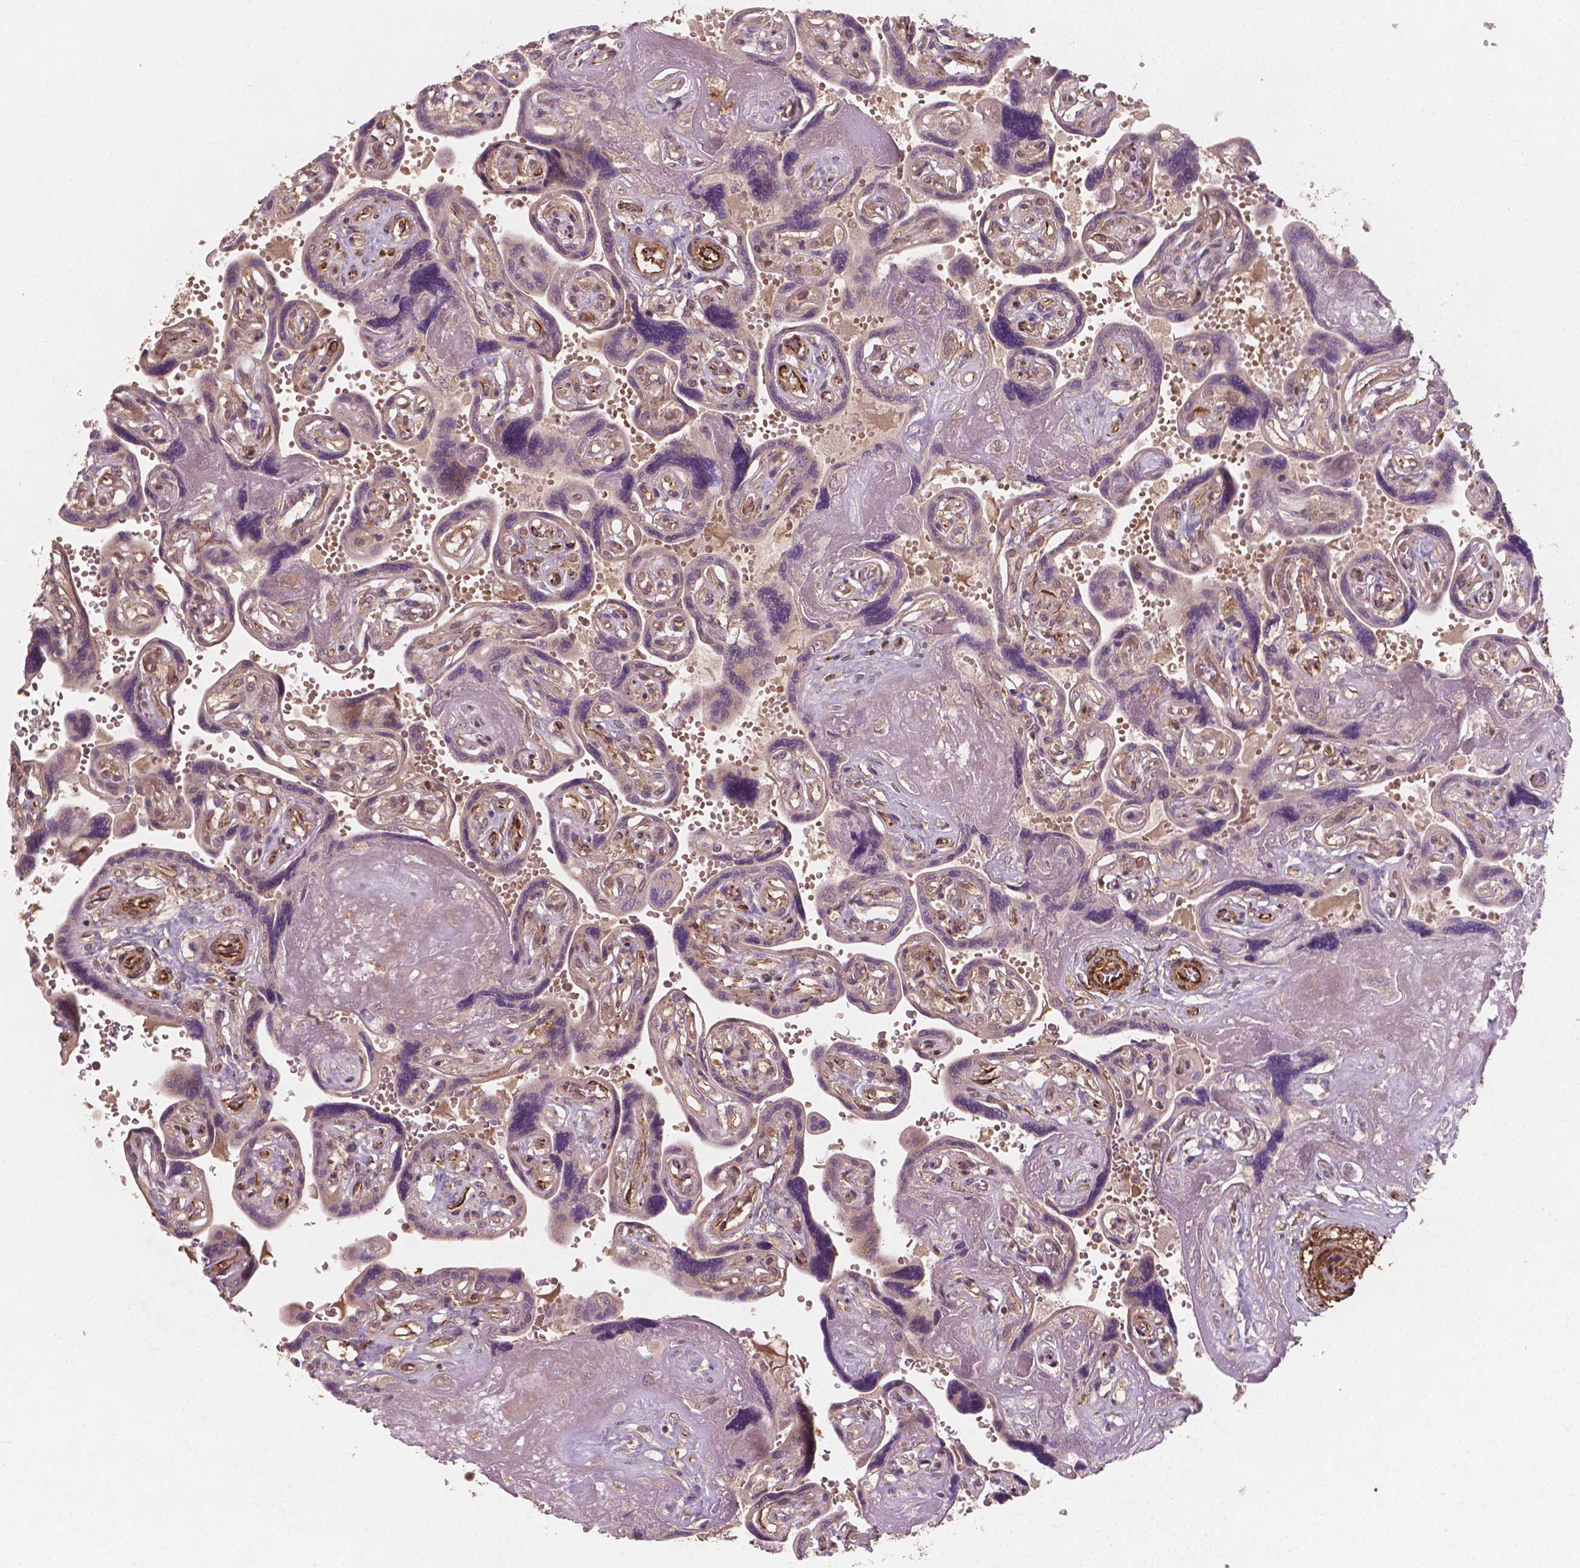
{"staining": {"intensity": "weak", "quantity": "25%-75%", "location": "cytoplasmic/membranous"}, "tissue": "placenta", "cell_type": "Decidual cells", "image_type": "normal", "snomed": [{"axis": "morphology", "description": "Normal tissue, NOS"}, {"axis": "topography", "description": "Placenta"}], "caption": "Immunohistochemical staining of unremarkable placenta exhibits weak cytoplasmic/membranous protein staining in approximately 25%-75% of decidual cells. The staining is performed using DAB (3,3'-diaminobenzidine) brown chromogen to label protein expression. The nuclei are counter-stained blue using hematoxylin.", "gene": "CYFIP1", "patient": {"sex": "female", "age": 32}}